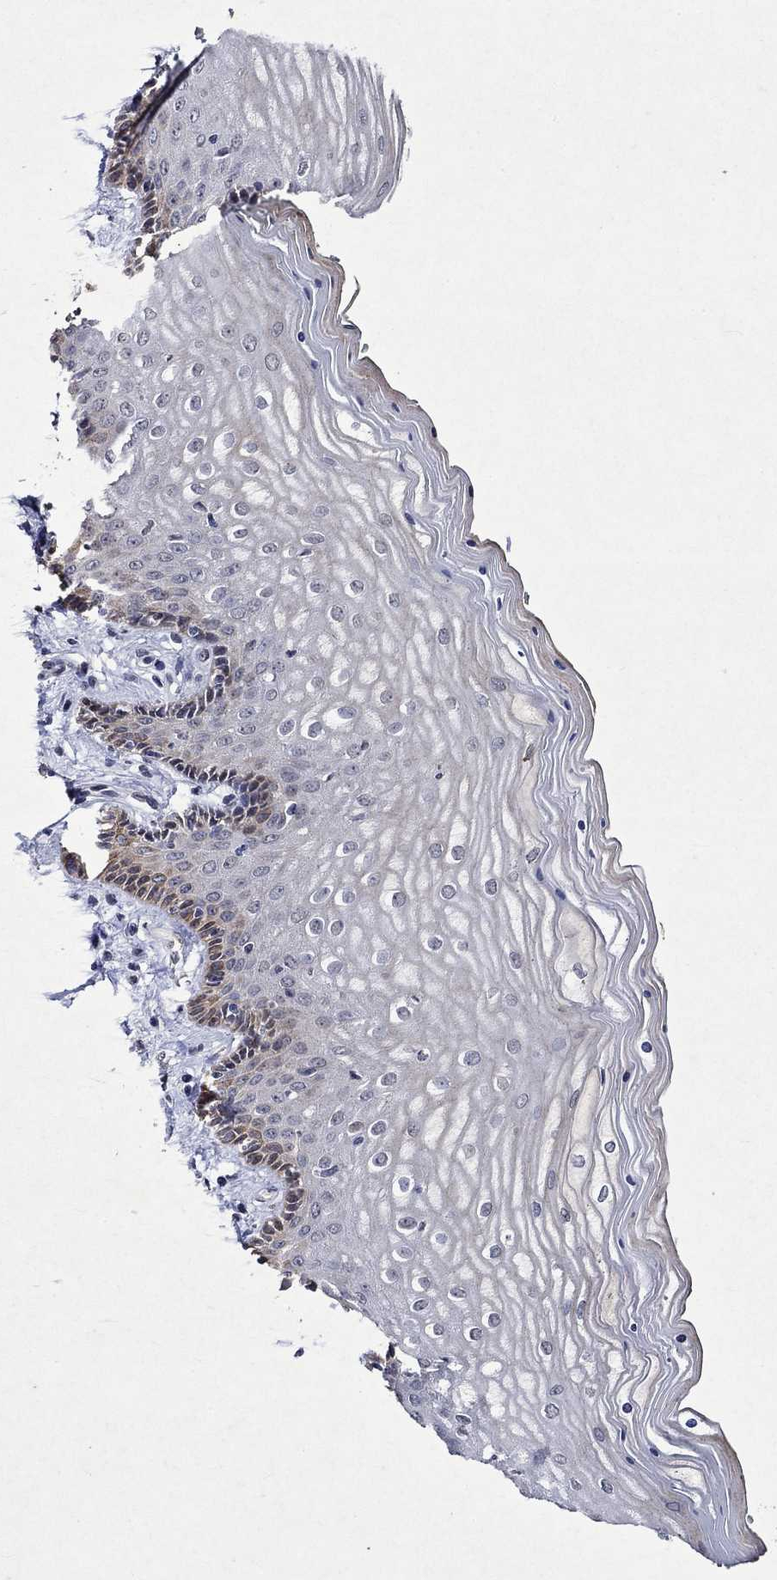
{"staining": {"intensity": "moderate", "quantity": "<25%", "location": "cytoplasmic/membranous"}, "tissue": "vagina", "cell_type": "Squamous epithelial cells", "image_type": "normal", "snomed": [{"axis": "morphology", "description": "Normal tissue, NOS"}, {"axis": "topography", "description": "Vagina"}], "caption": "Human vagina stained with a brown dye displays moderate cytoplasmic/membranous positive positivity in approximately <25% of squamous epithelial cells.", "gene": "DDX3Y", "patient": {"sex": "female", "age": 45}}